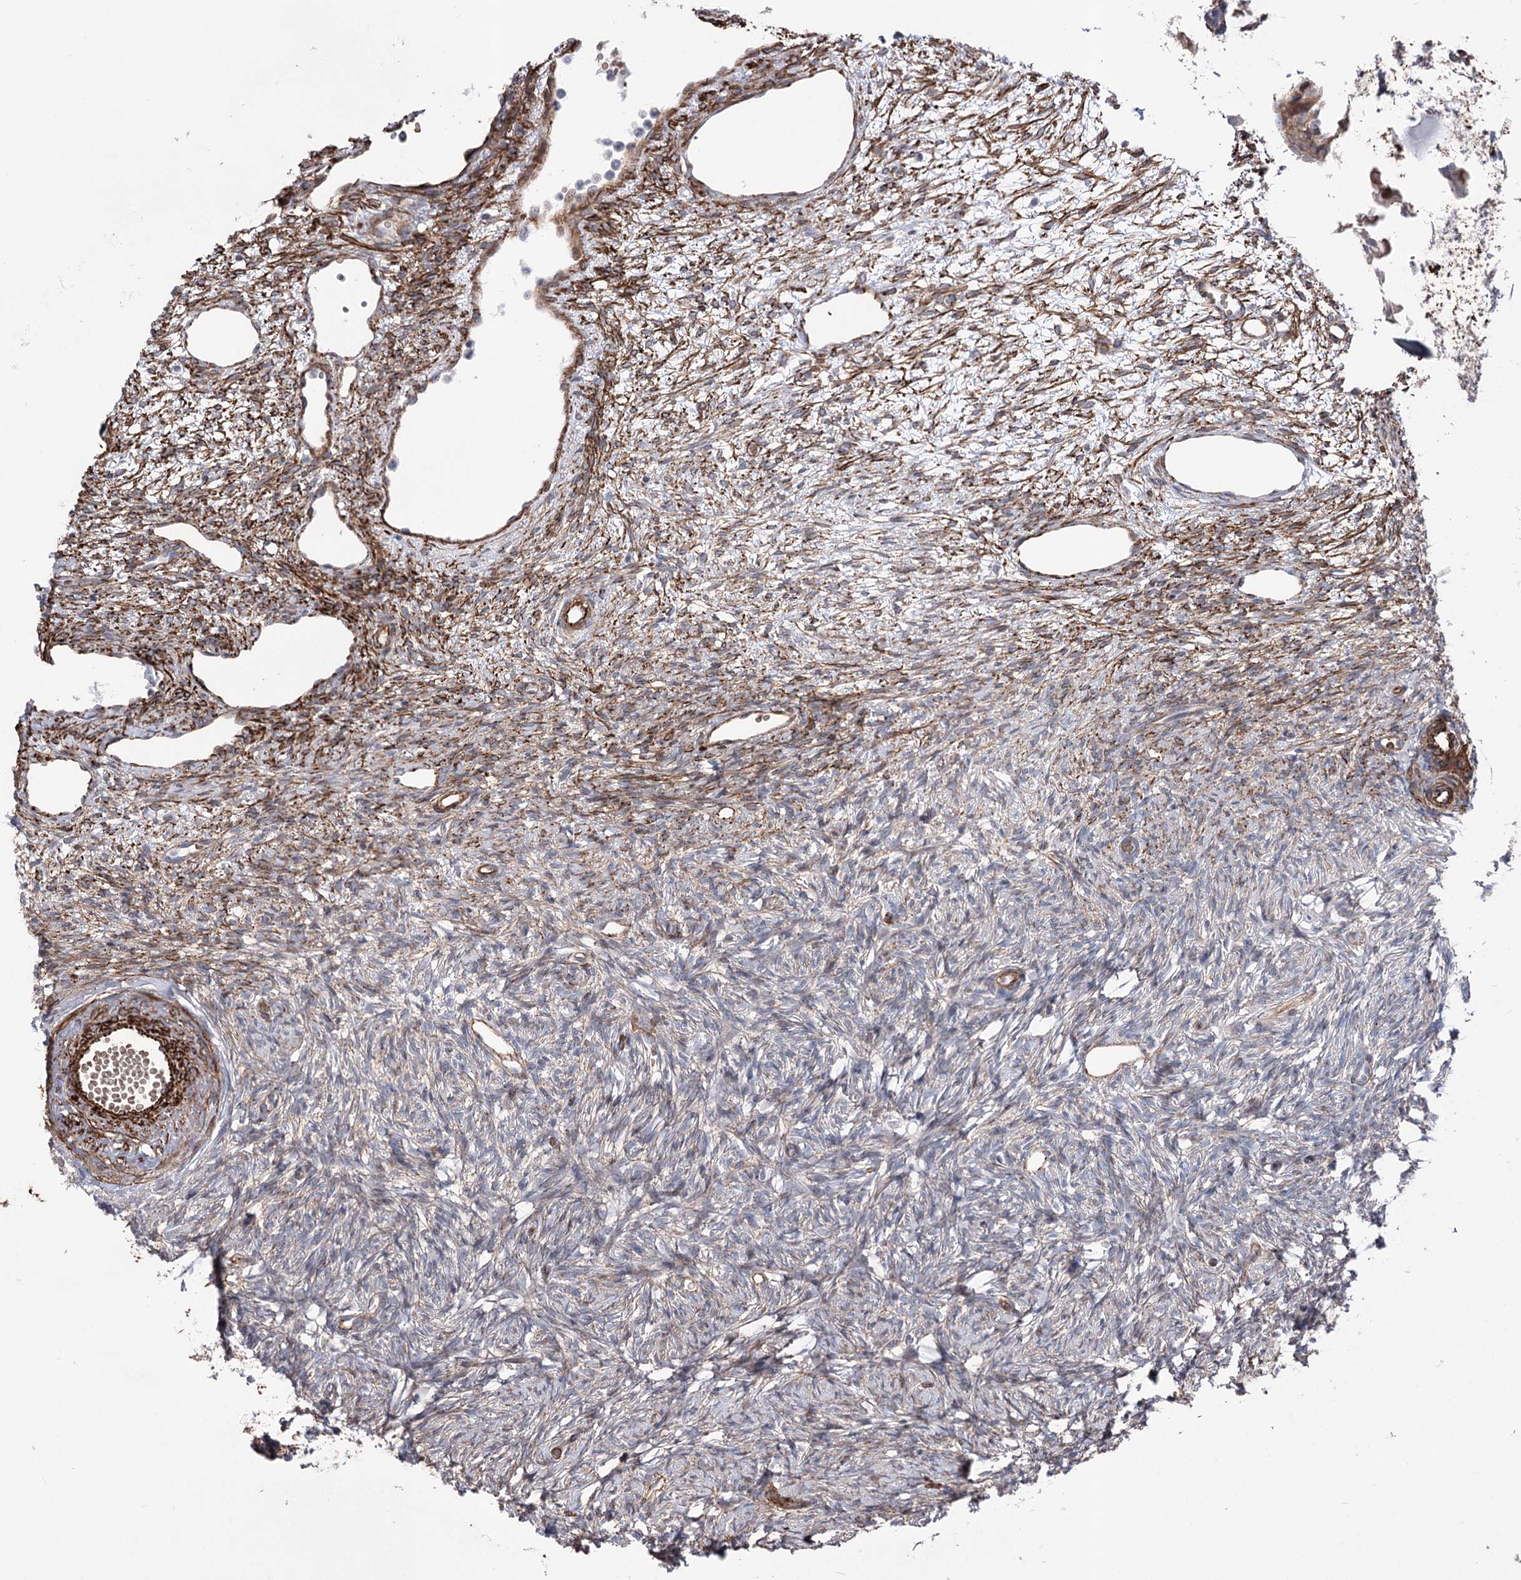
{"staining": {"intensity": "moderate", "quantity": "25%-75%", "location": "cytoplasmic/membranous"}, "tissue": "ovary", "cell_type": "Ovarian stroma cells", "image_type": "normal", "snomed": [{"axis": "morphology", "description": "Normal tissue, NOS"}, {"axis": "topography", "description": "Ovary"}], "caption": "Immunohistochemistry (IHC) of normal ovary exhibits medium levels of moderate cytoplasmic/membranous positivity in approximately 25%-75% of ovarian stroma cells. (DAB IHC, brown staining for protein, blue staining for nuclei).", "gene": "ARHGAP20", "patient": {"sex": "female", "age": 51}}